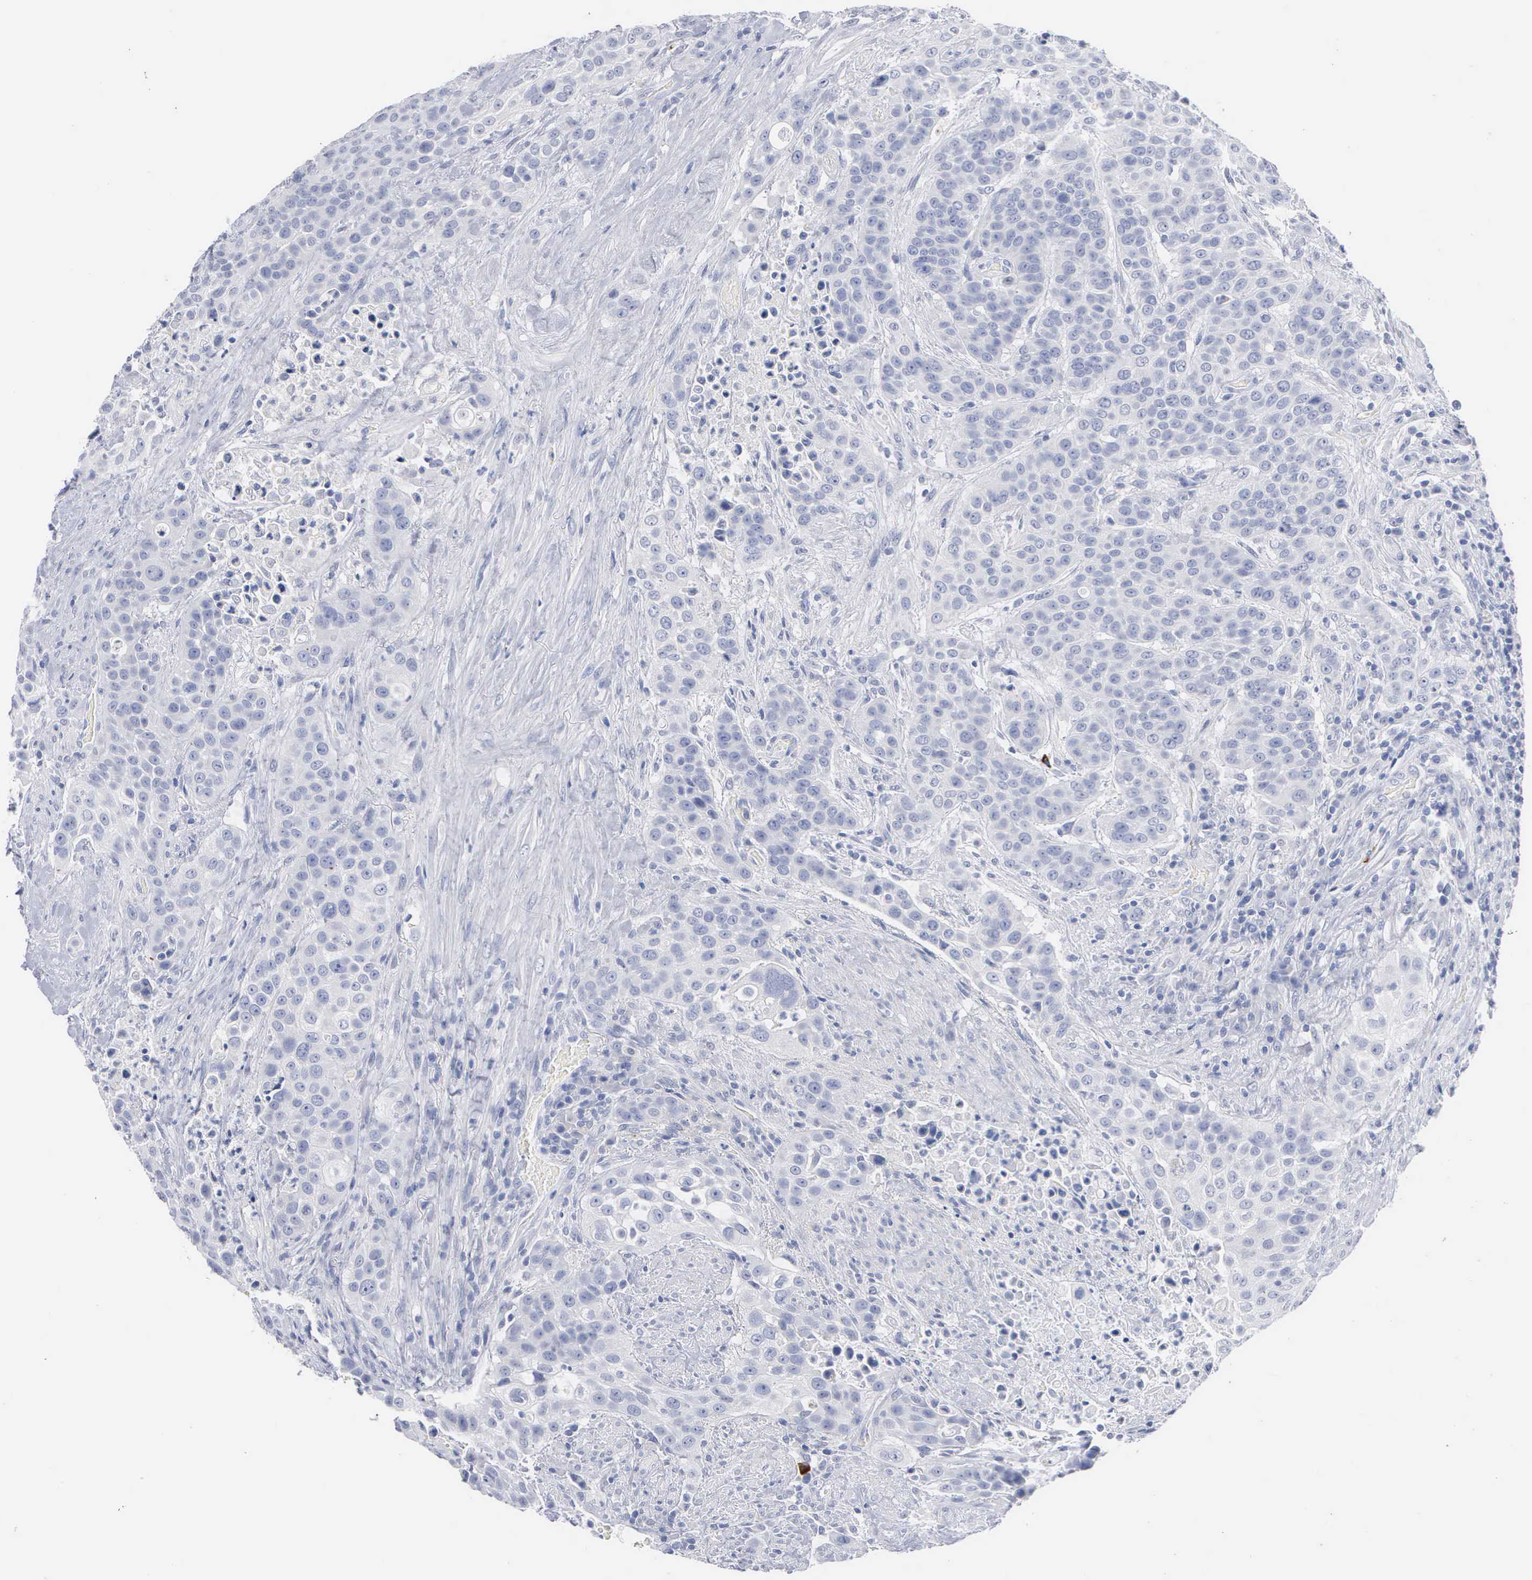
{"staining": {"intensity": "negative", "quantity": "none", "location": "none"}, "tissue": "urothelial cancer", "cell_type": "Tumor cells", "image_type": "cancer", "snomed": [{"axis": "morphology", "description": "Urothelial carcinoma, High grade"}, {"axis": "topography", "description": "Urinary bladder"}], "caption": "Tumor cells show no significant protein positivity in urothelial carcinoma (high-grade).", "gene": "ASPHD2", "patient": {"sex": "male", "age": 74}}